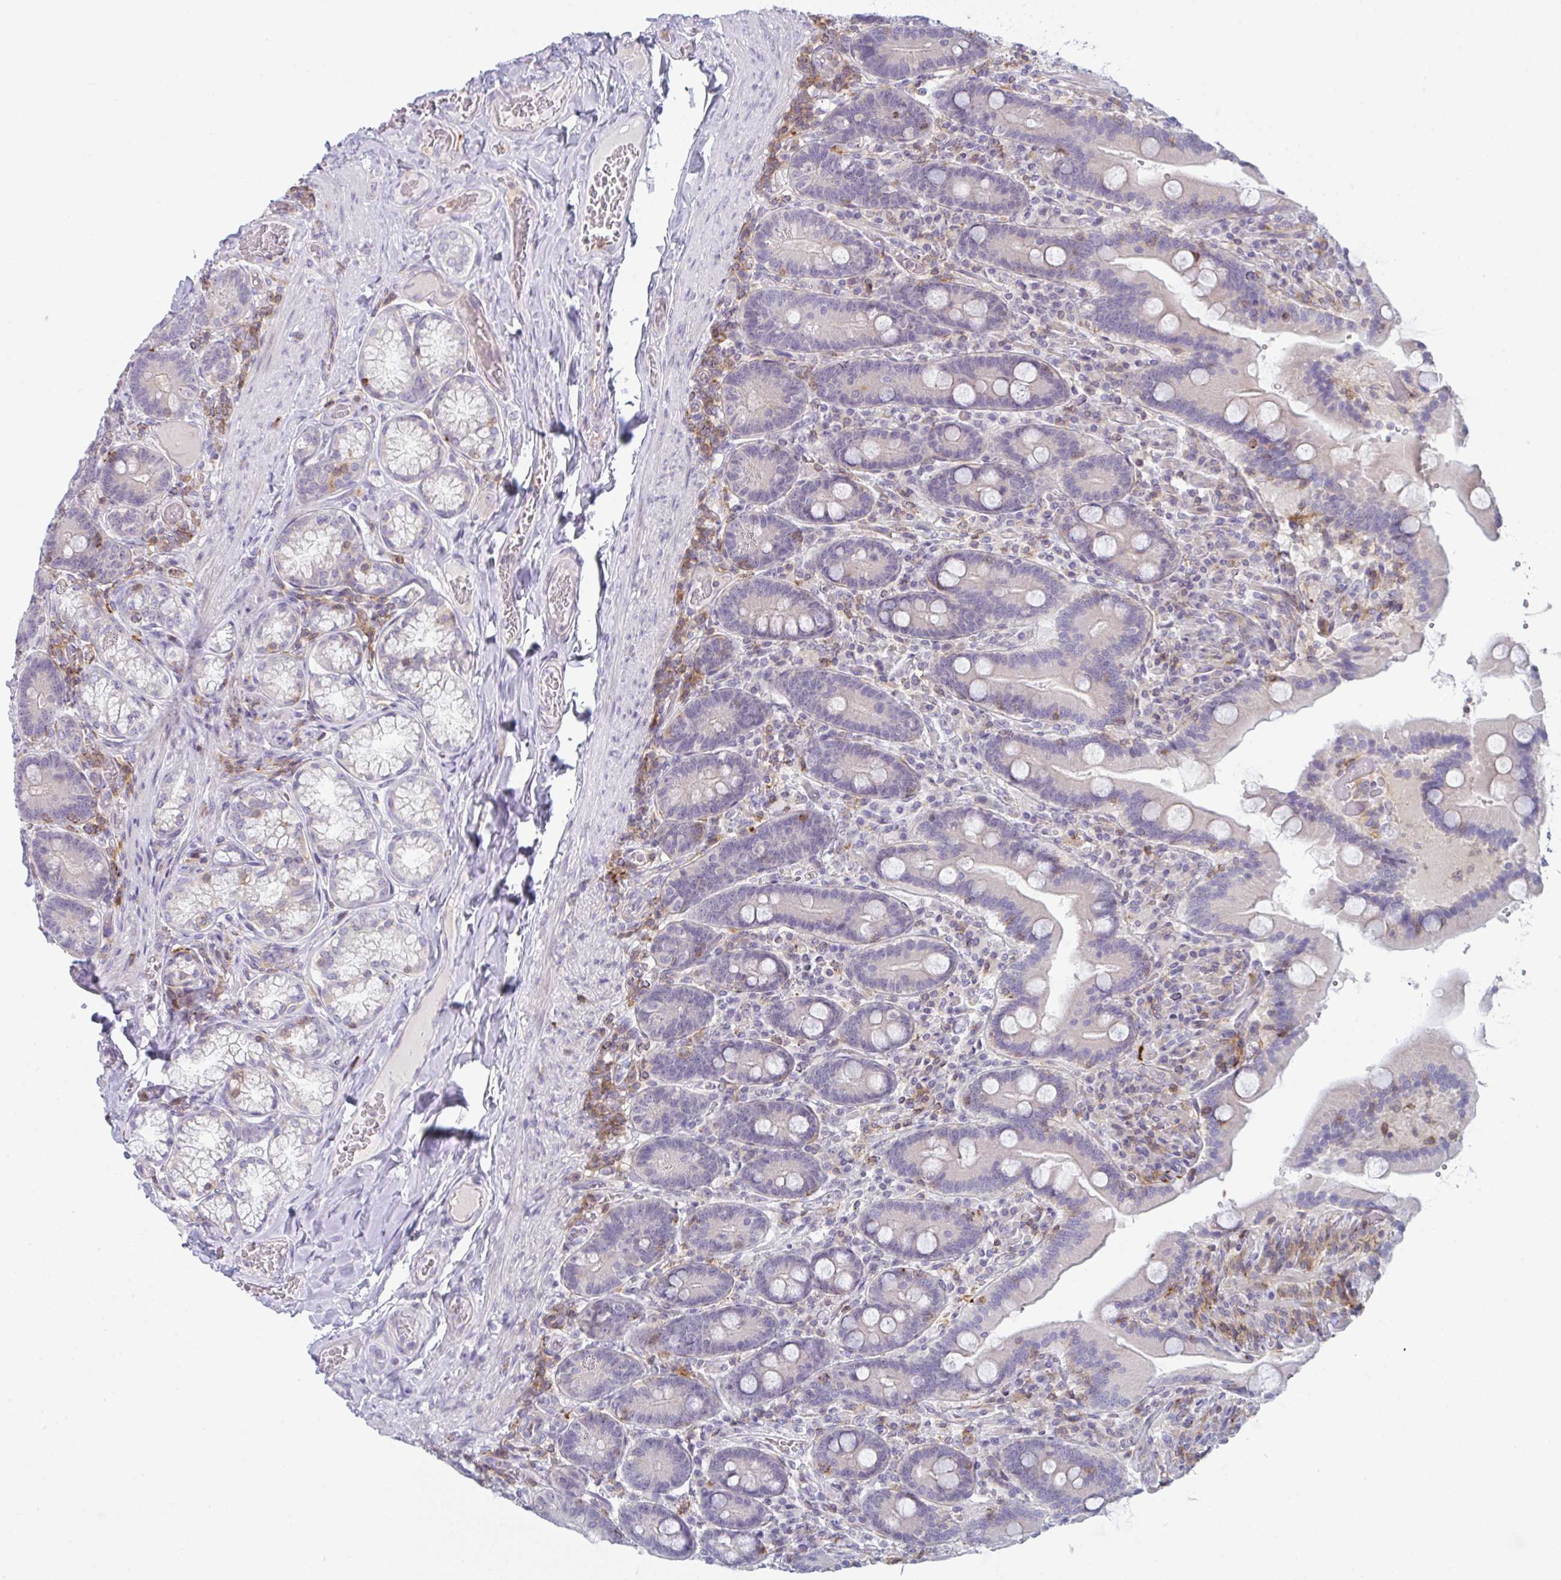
{"staining": {"intensity": "negative", "quantity": "none", "location": "none"}, "tissue": "duodenum", "cell_type": "Glandular cells", "image_type": "normal", "snomed": [{"axis": "morphology", "description": "Normal tissue, NOS"}, {"axis": "topography", "description": "Duodenum"}], "caption": "Glandular cells are negative for protein expression in unremarkable human duodenum. Brightfield microscopy of IHC stained with DAB (brown) and hematoxylin (blue), captured at high magnification.", "gene": "CD80", "patient": {"sex": "female", "age": 62}}